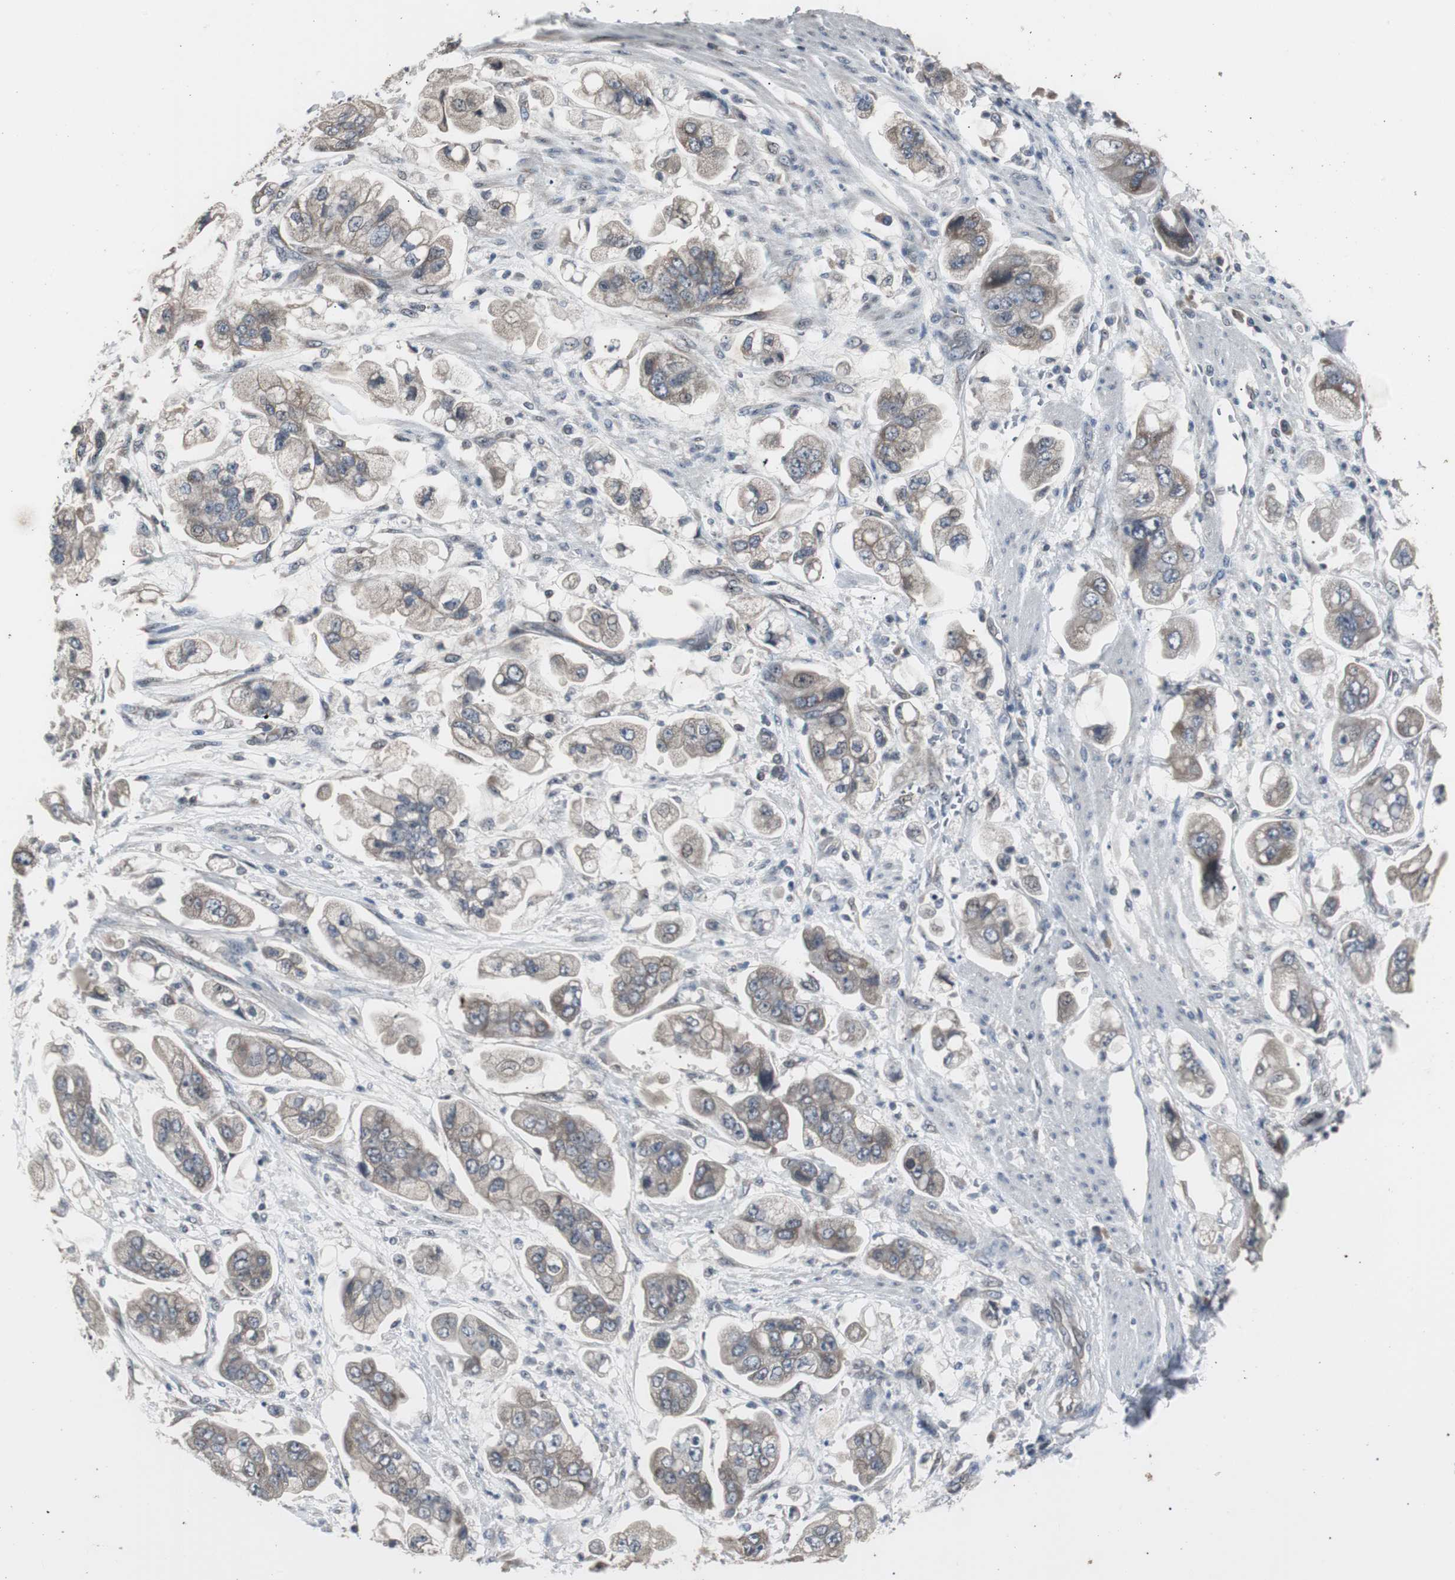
{"staining": {"intensity": "moderate", "quantity": ">75%", "location": "cytoplasmic/membranous"}, "tissue": "stomach cancer", "cell_type": "Tumor cells", "image_type": "cancer", "snomed": [{"axis": "morphology", "description": "Adenocarcinoma, NOS"}, {"axis": "topography", "description": "Stomach"}], "caption": "This is an image of IHC staining of stomach adenocarcinoma, which shows moderate expression in the cytoplasmic/membranous of tumor cells.", "gene": "ZMPSTE24", "patient": {"sex": "male", "age": 62}}